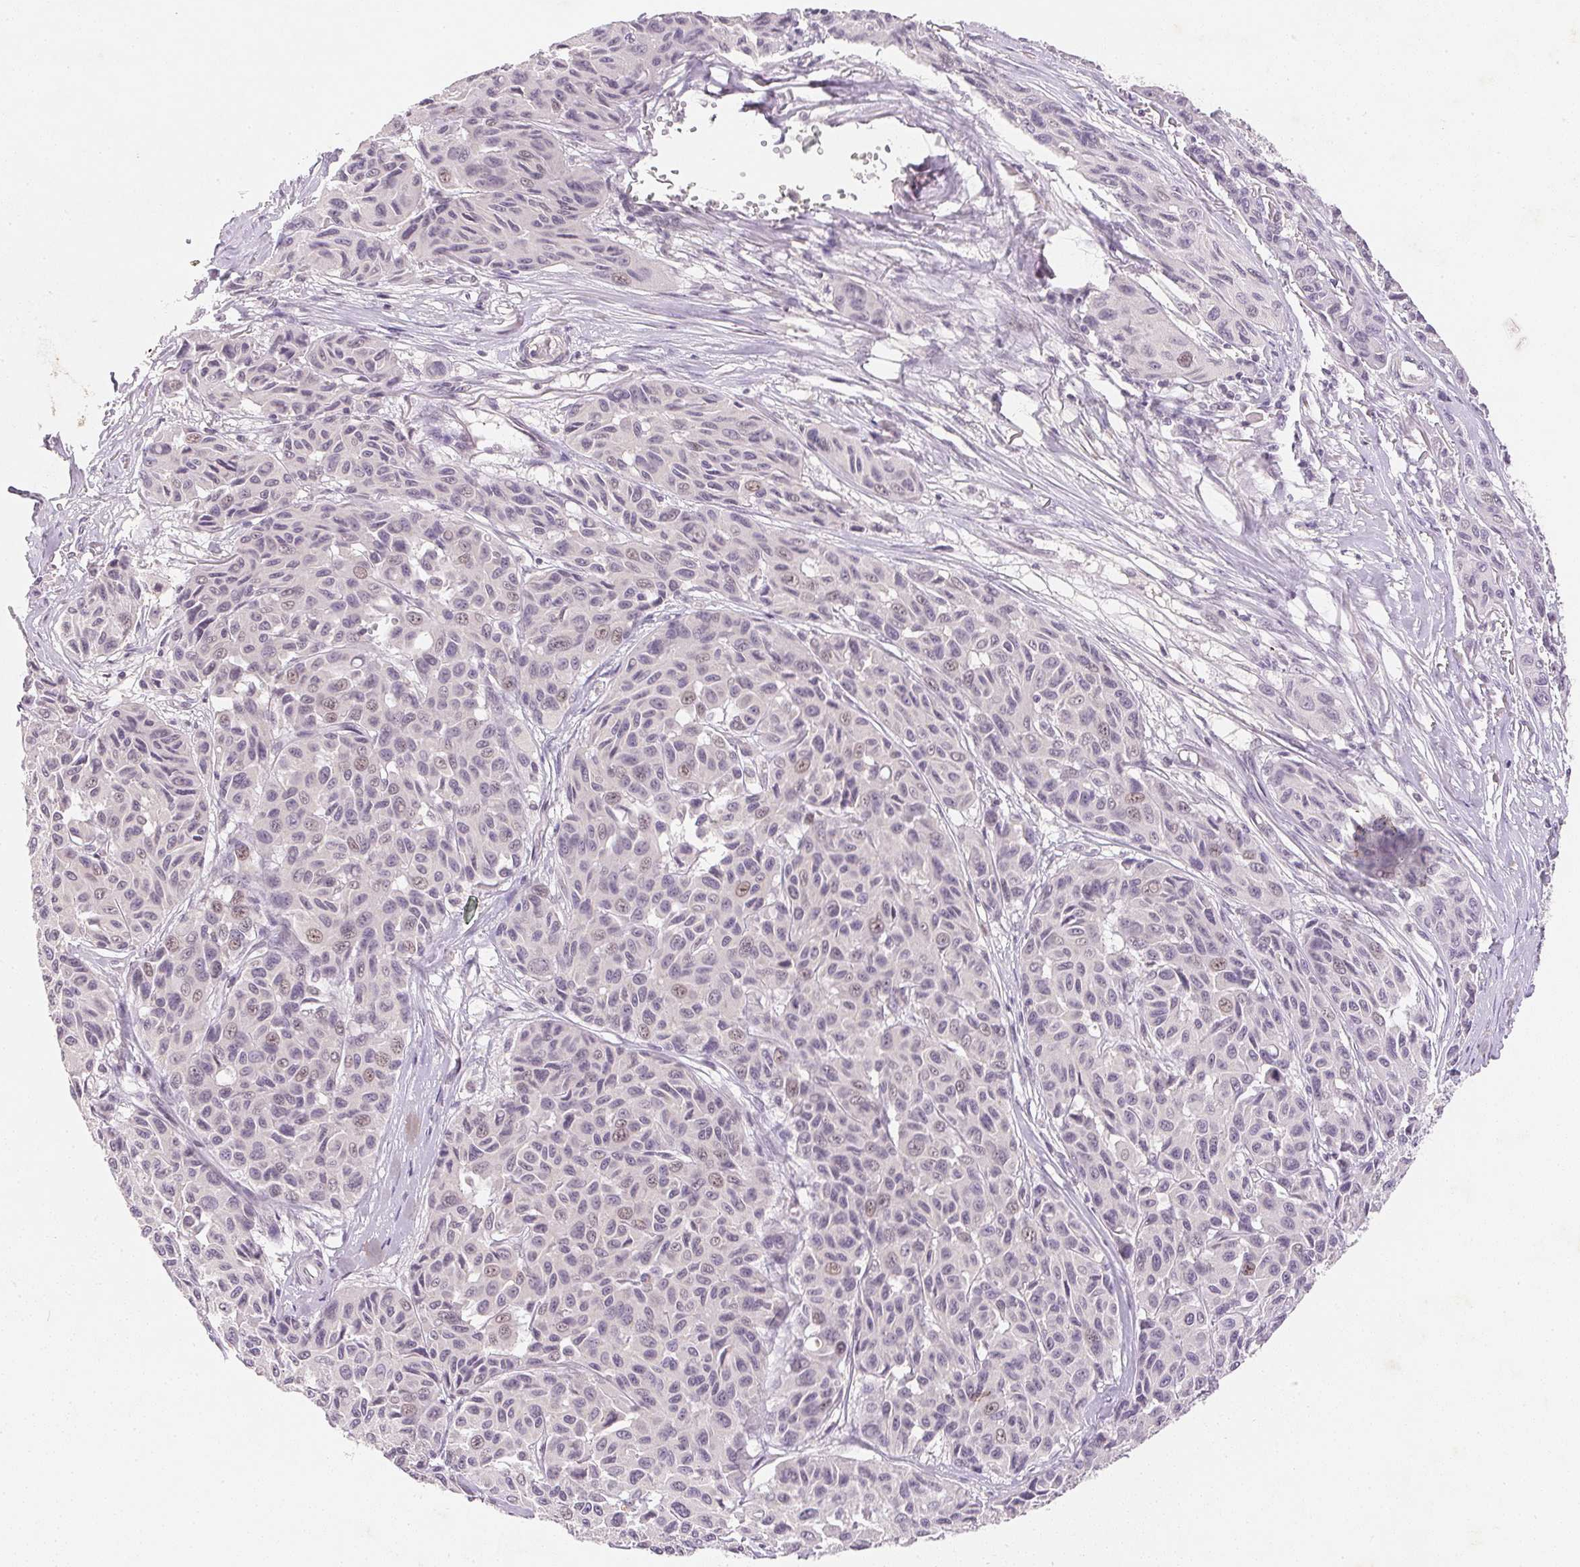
{"staining": {"intensity": "weak", "quantity": "<25%", "location": "nuclear"}, "tissue": "melanoma", "cell_type": "Tumor cells", "image_type": "cancer", "snomed": [{"axis": "morphology", "description": "Malignant melanoma, NOS"}, {"axis": "topography", "description": "Skin"}], "caption": "Human melanoma stained for a protein using IHC exhibits no positivity in tumor cells.", "gene": "SMTN", "patient": {"sex": "female", "age": 66}}